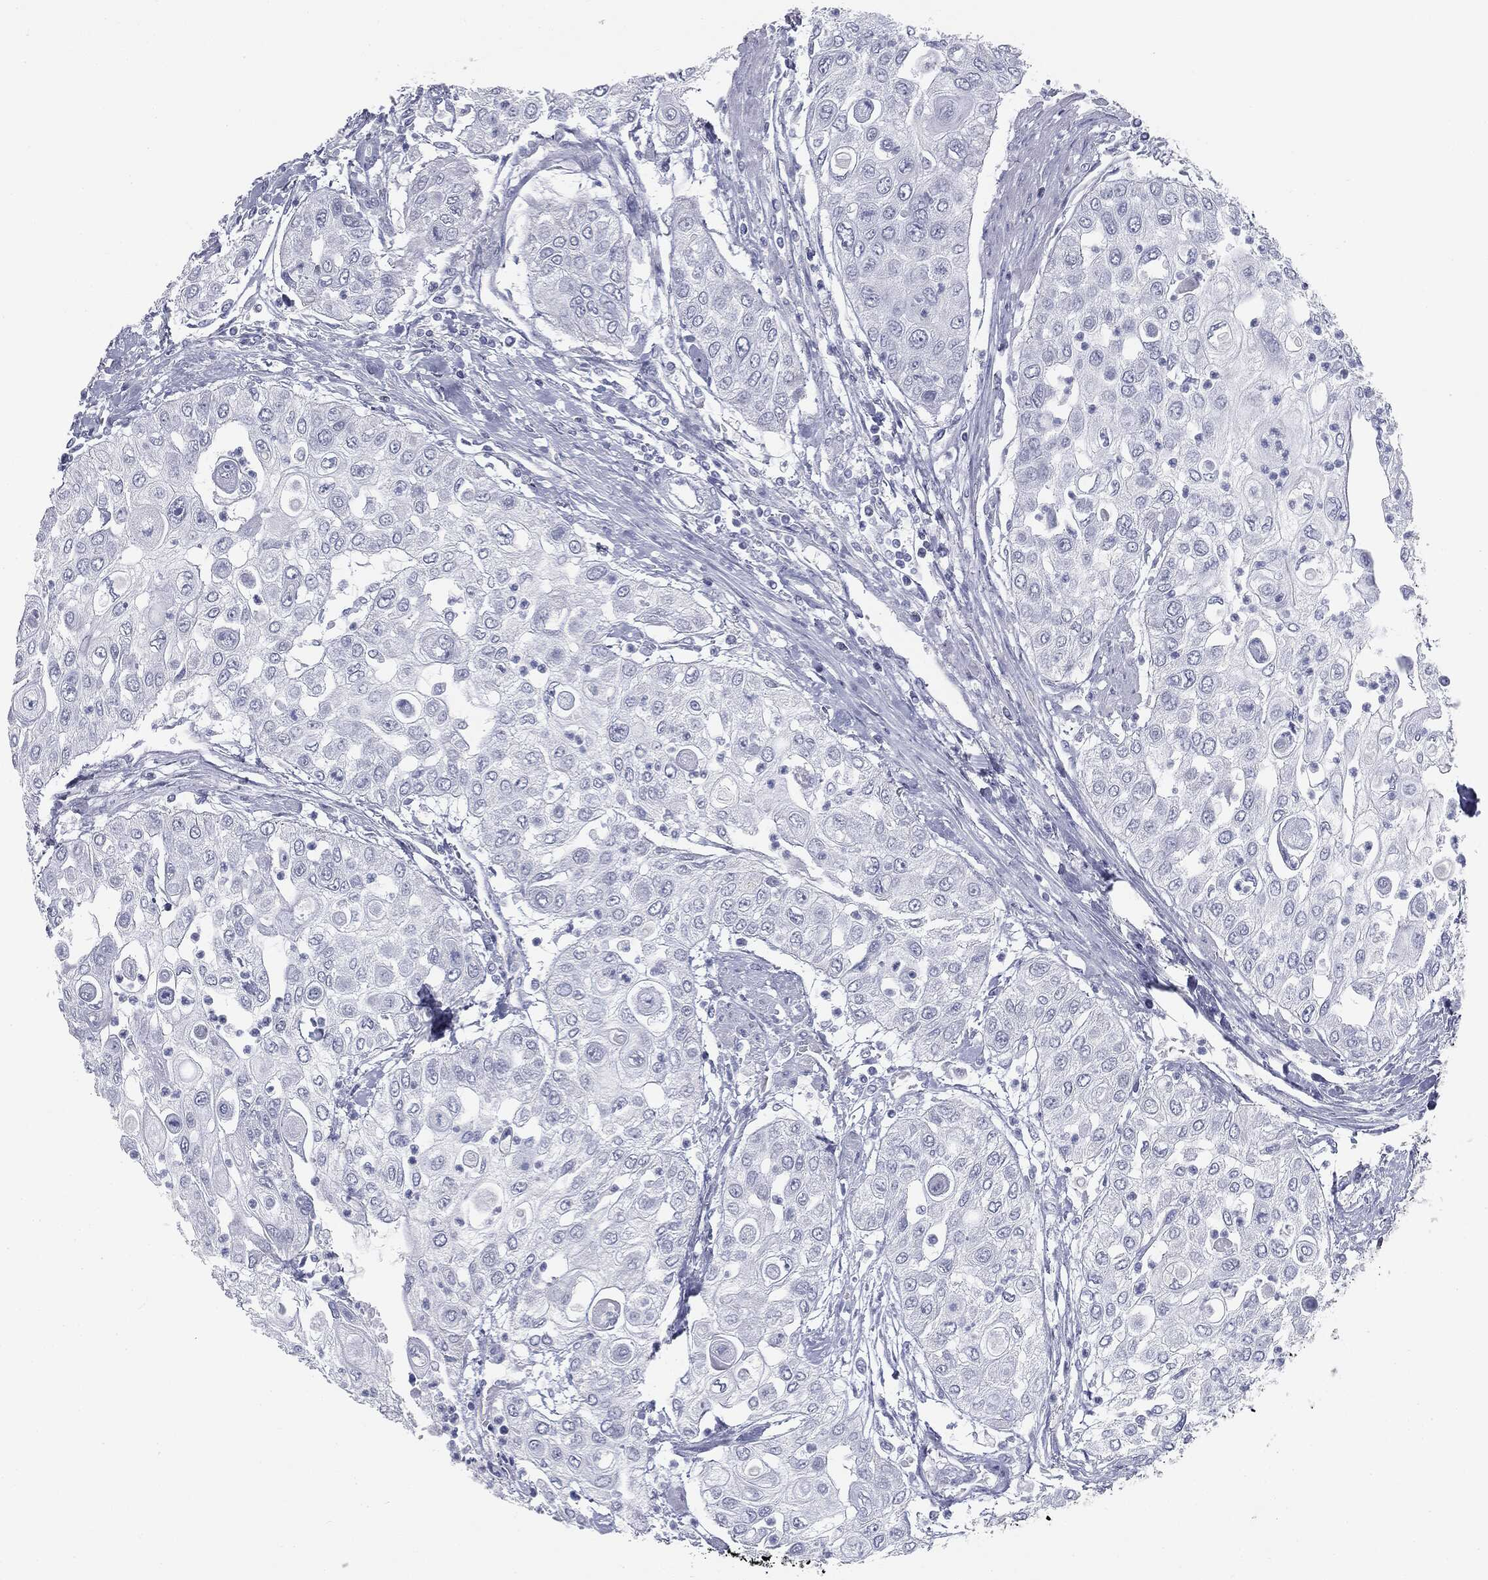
{"staining": {"intensity": "negative", "quantity": "none", "location": "none"}, "tissue": "urothelial cancer", "cell_type": "Tumor cells", "image_type": "cancer", "snomed": [{"axis": "morphology", "description": "Urothelial carcinoma, High grade"}, {"axis": "topography", "description": "Urinary bladder"}], "caption": "The photomicrograph shows no staining of tumor cells in urothelial cancer. (DAB (3,3'-diaminobenzidine) immunohistochemistry with hematoxylin counter stain).", "gene": "TPO", "patient": {"sex": "female", "age": 79}}